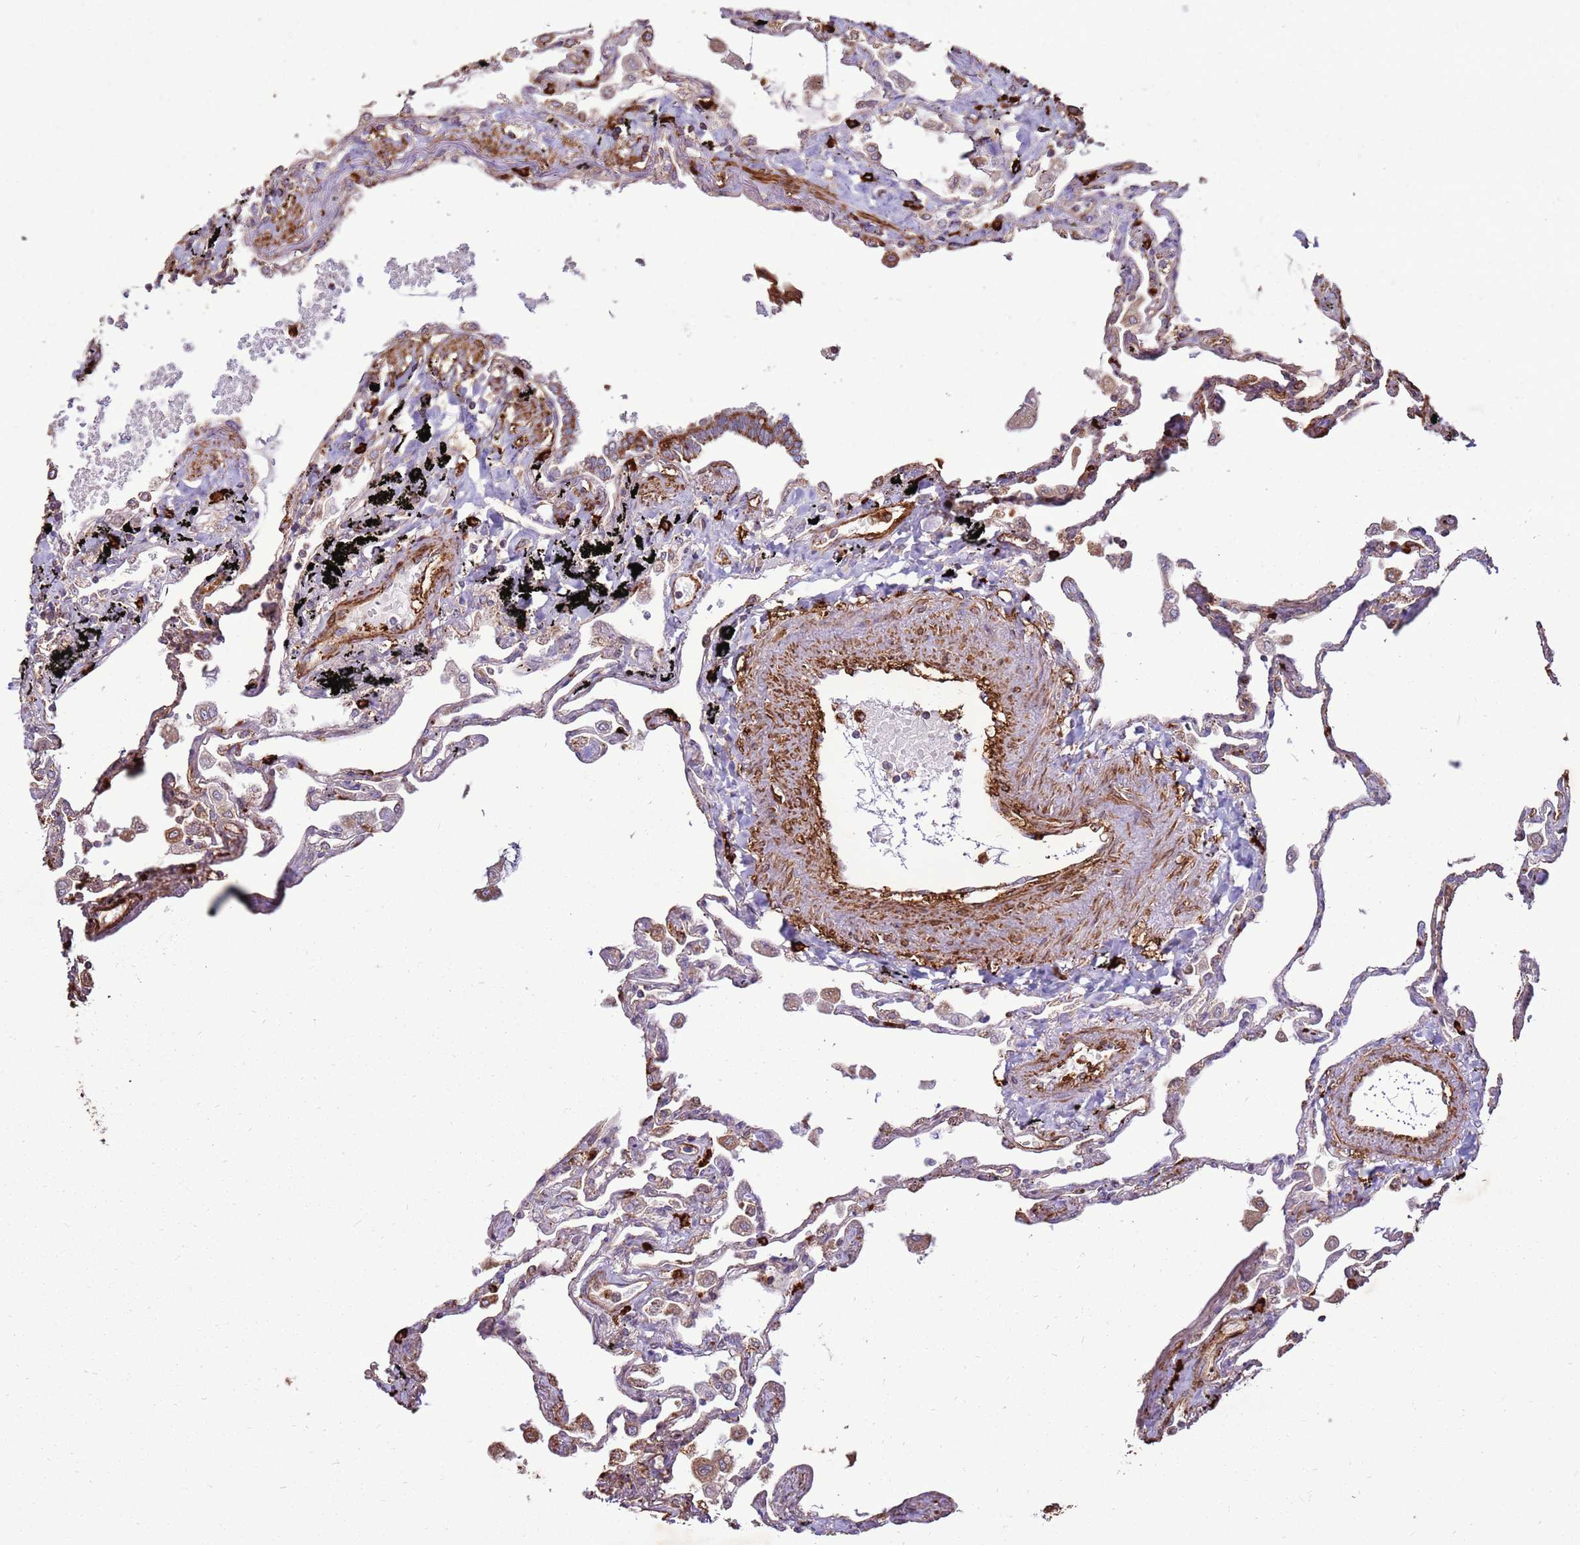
{"staining": {"intensity": "weak", "quantity": "<25%", "location": "cytoplasmic/membranous"}, "tissue": "lung", "cell_type": "Alveolar cells", "image_type": "normal", "snomed": [{"axis": "morphology", "description": "Normal tissue, NOS"}, {"axis": "topography", "description": "Lung"}], "caption": "The immunohistochemistry micrograph has no significant positivity in alveolar cells of lung.", "gene": "DDX59", "patient": {"sex": "female", "age": 67}}